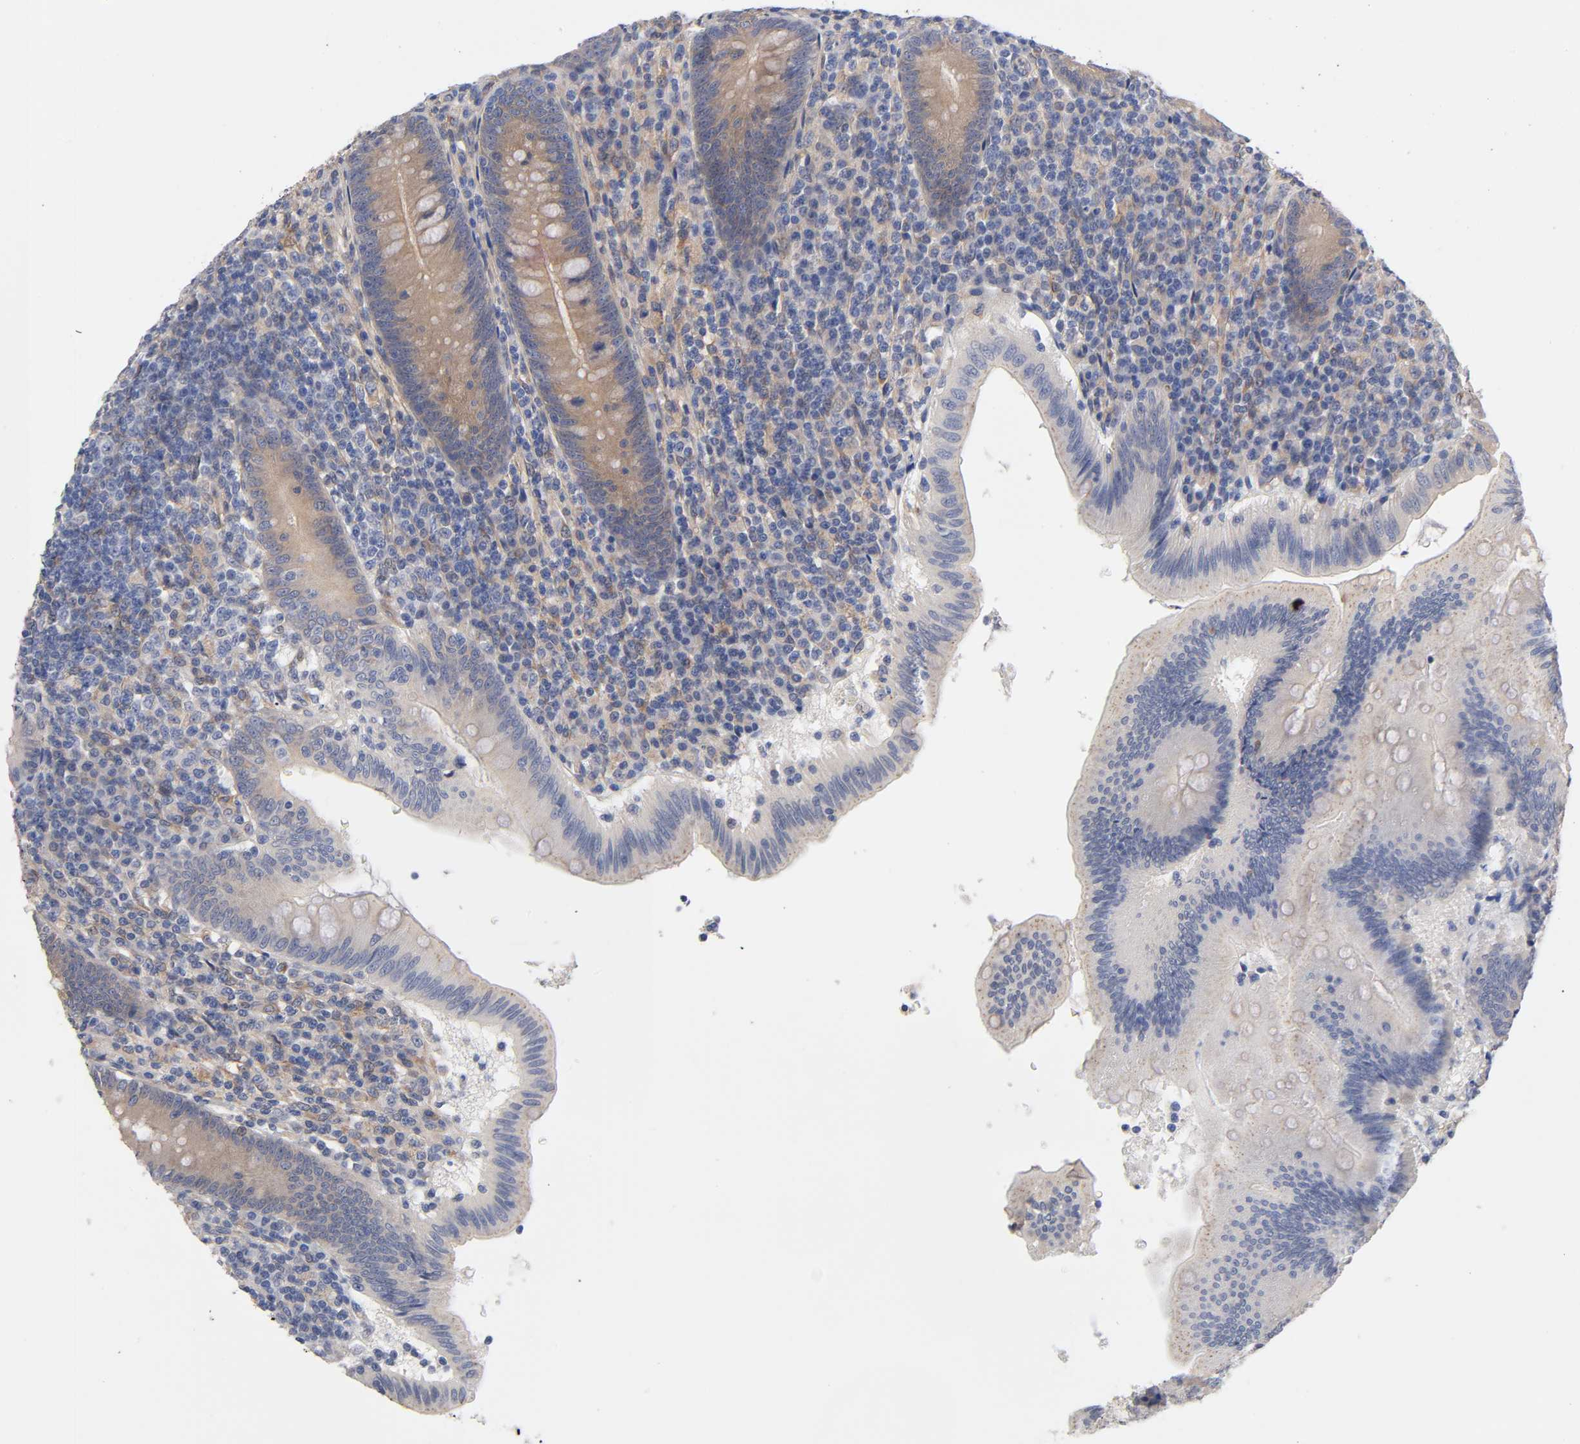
{"staining": {"intensity": "weak", "quantity": ">75%", "location": "cytoplasmic/membranous"}, "tissue": "appendix", "cell_type": "Glandular cells", "image_type": "normal", "snomed": [{"axis": "morphology", "description": "Normal tissue, NOS"}, {"axis": "morphology", "description": "Inflammation, NOS"}, {"axis": "topography", "description": "Appendix"}], "caption": "Immunohistochemical staining of unremarkable appendix demonstrates low levels of weak cytoplasmic/membranous positivity in about >75% of glandular cells.", "gene": "RAB13", "patient": {"sex": "male", "age": 46}}